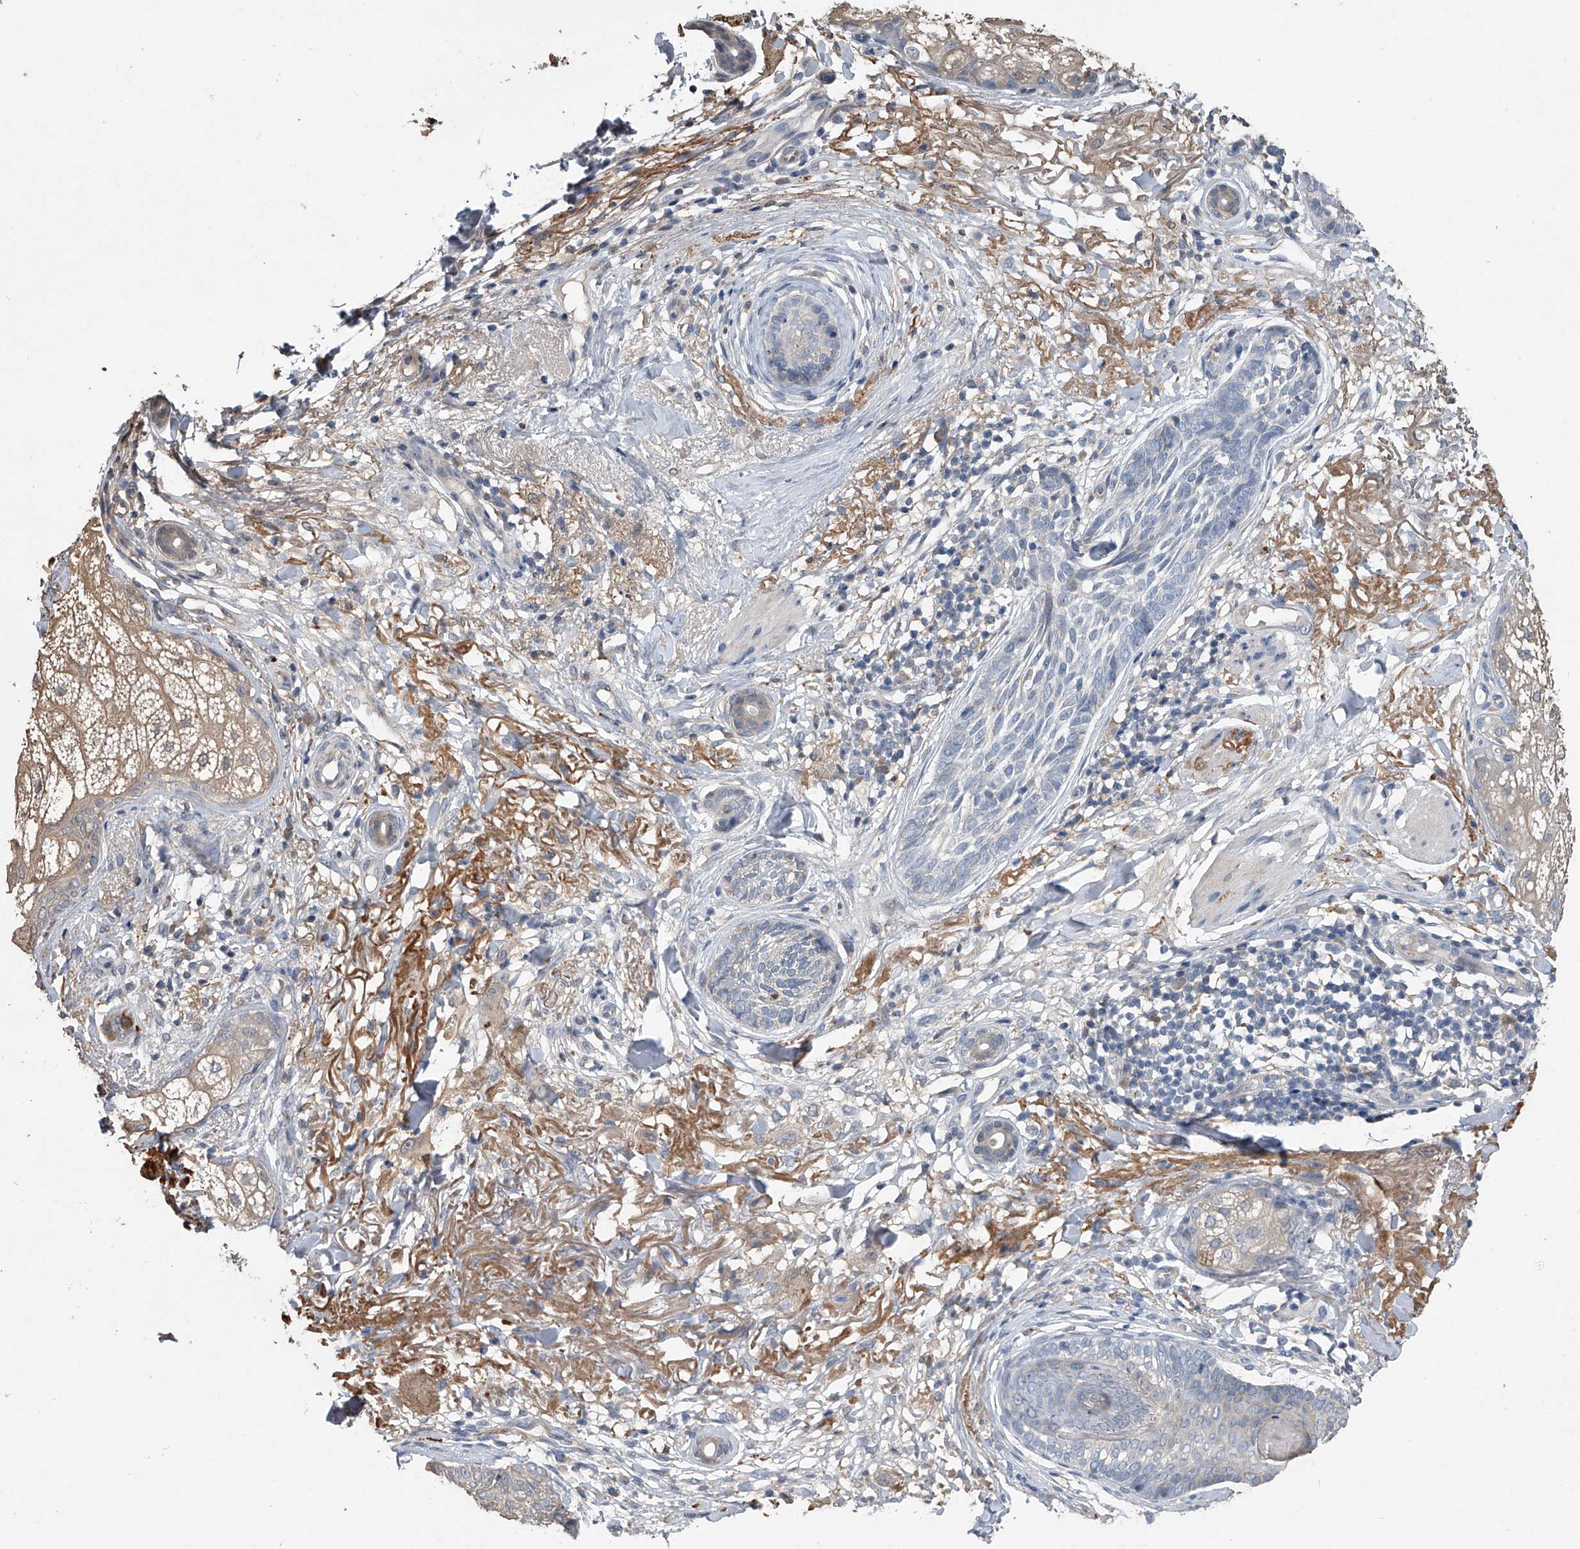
{"staining": {"intensity": "negative", "quantity": "none", "location": "none"}, "tissue": "skin cancer", "cell_type": "Tumor cells", "image_type": "cancer", "snomed": [{"axis": "morphology", "description": "Basal cell carcinoma"}, {"axis": "topography", "description": "Skin"}], "caption": "The photomicrograph exhibits no significant expression in tumor cells of skin basal cell carcinoma. The staining was performed using DAB (3,3'-diaminobenzidine) to visualize the protein expression in brown, while the nuclei were stained in blue with hematoxylin (Magnification: 20x).", "gene": "DOCK9", "patient": {"sex": "male", "age": 85}}